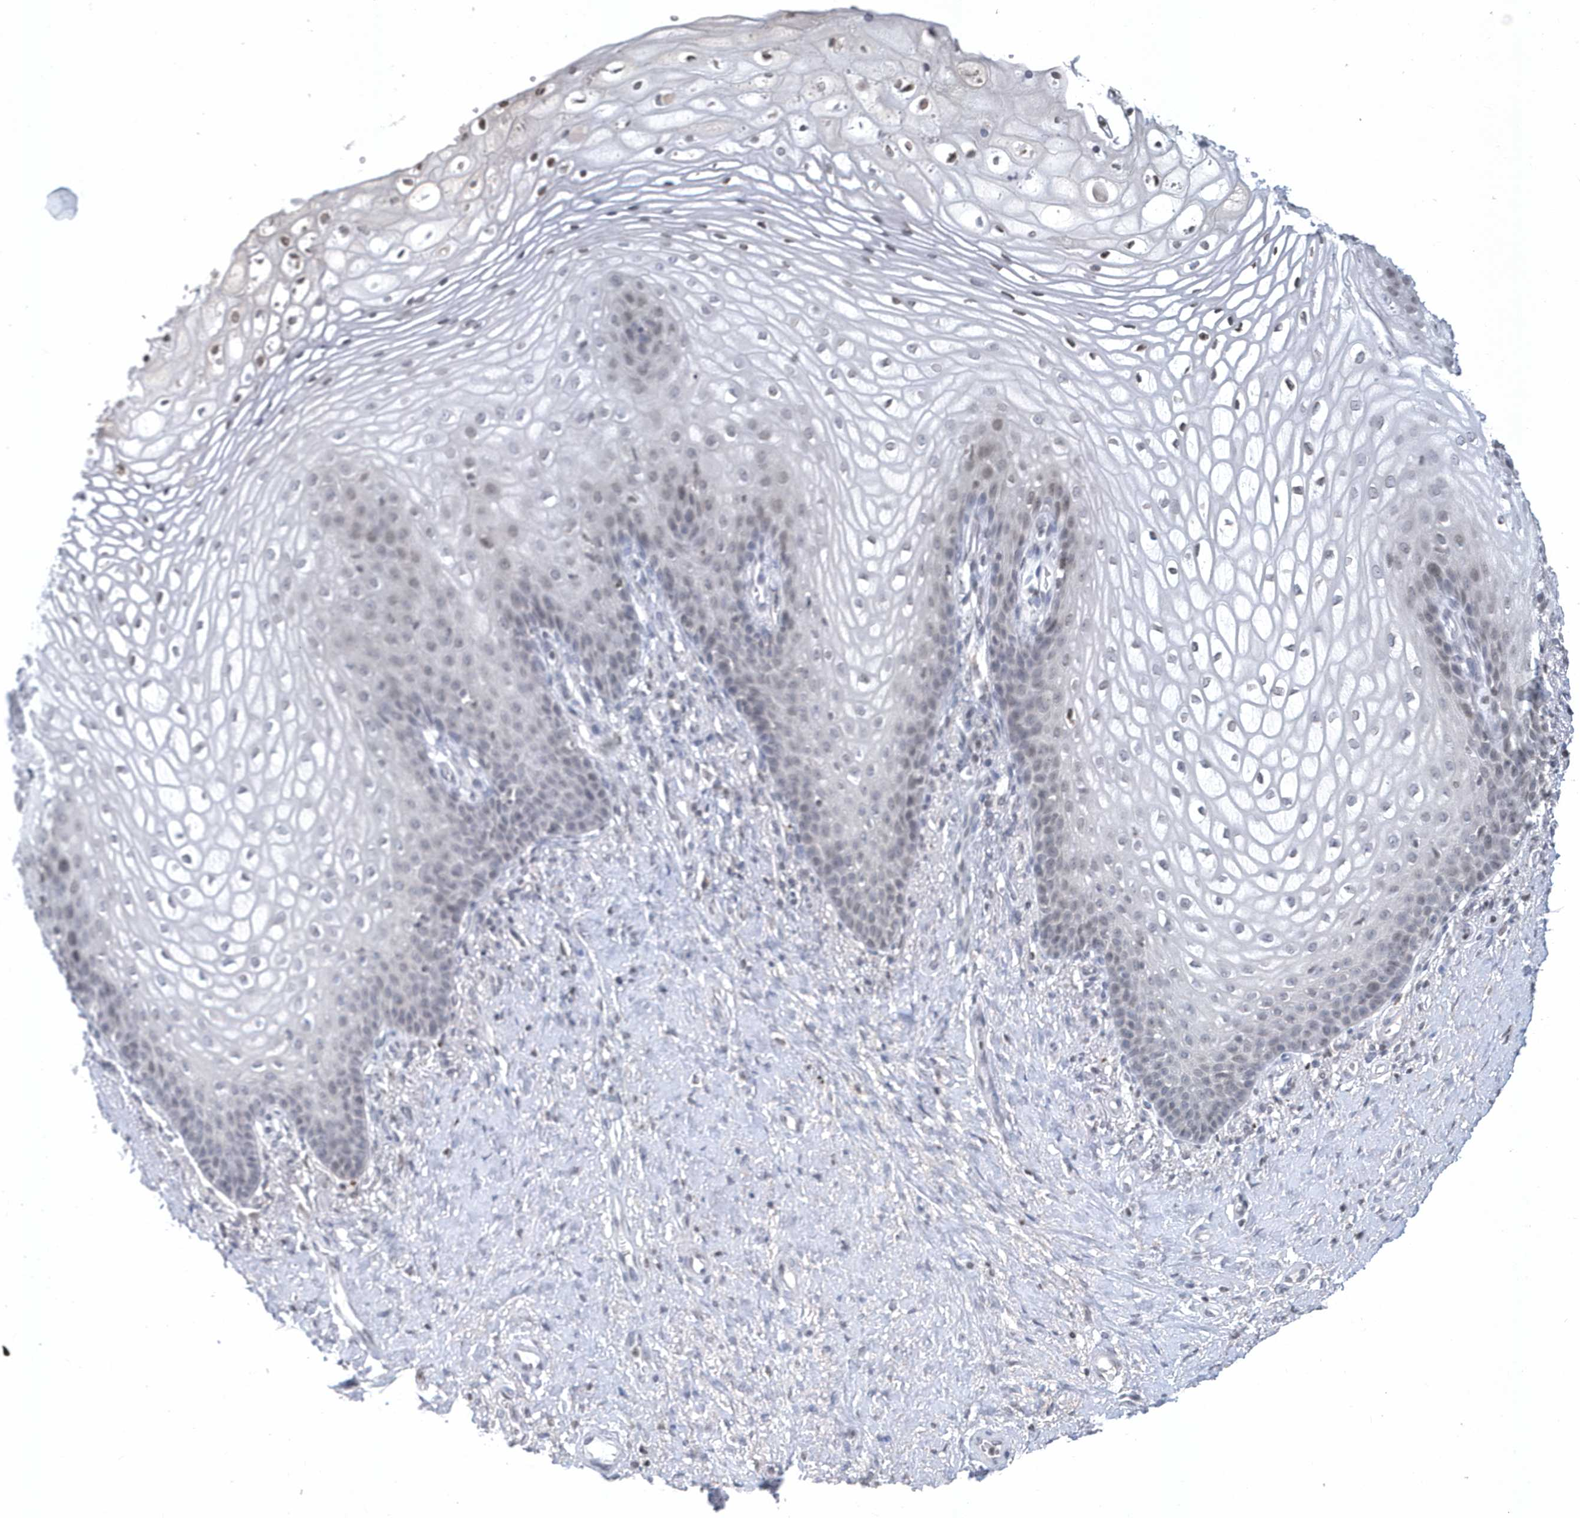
{"staining": {"intensity": "negative", "quantity": "none", "location": "none"}, "tissue": "vagina", "cell_type": "Squamous epithelial cells", "image_type": "normal", "snomed": [{"axis": "morphology", "description": "Normal tissue, NOS"}, {"axis": "topography", "description": "Vagina"}], "caption": "Immunohistochemical staining of unremarkable human vagina exhibits no significant expression in squamous epithelial cells. (Brightfield microscopy of DAB (3,3'-diaminobenzidine) immunohistochemistry (IHC) at high magnification).", "gene": "VWA5B2", "patient": {"sex": "female", "age": 60}}